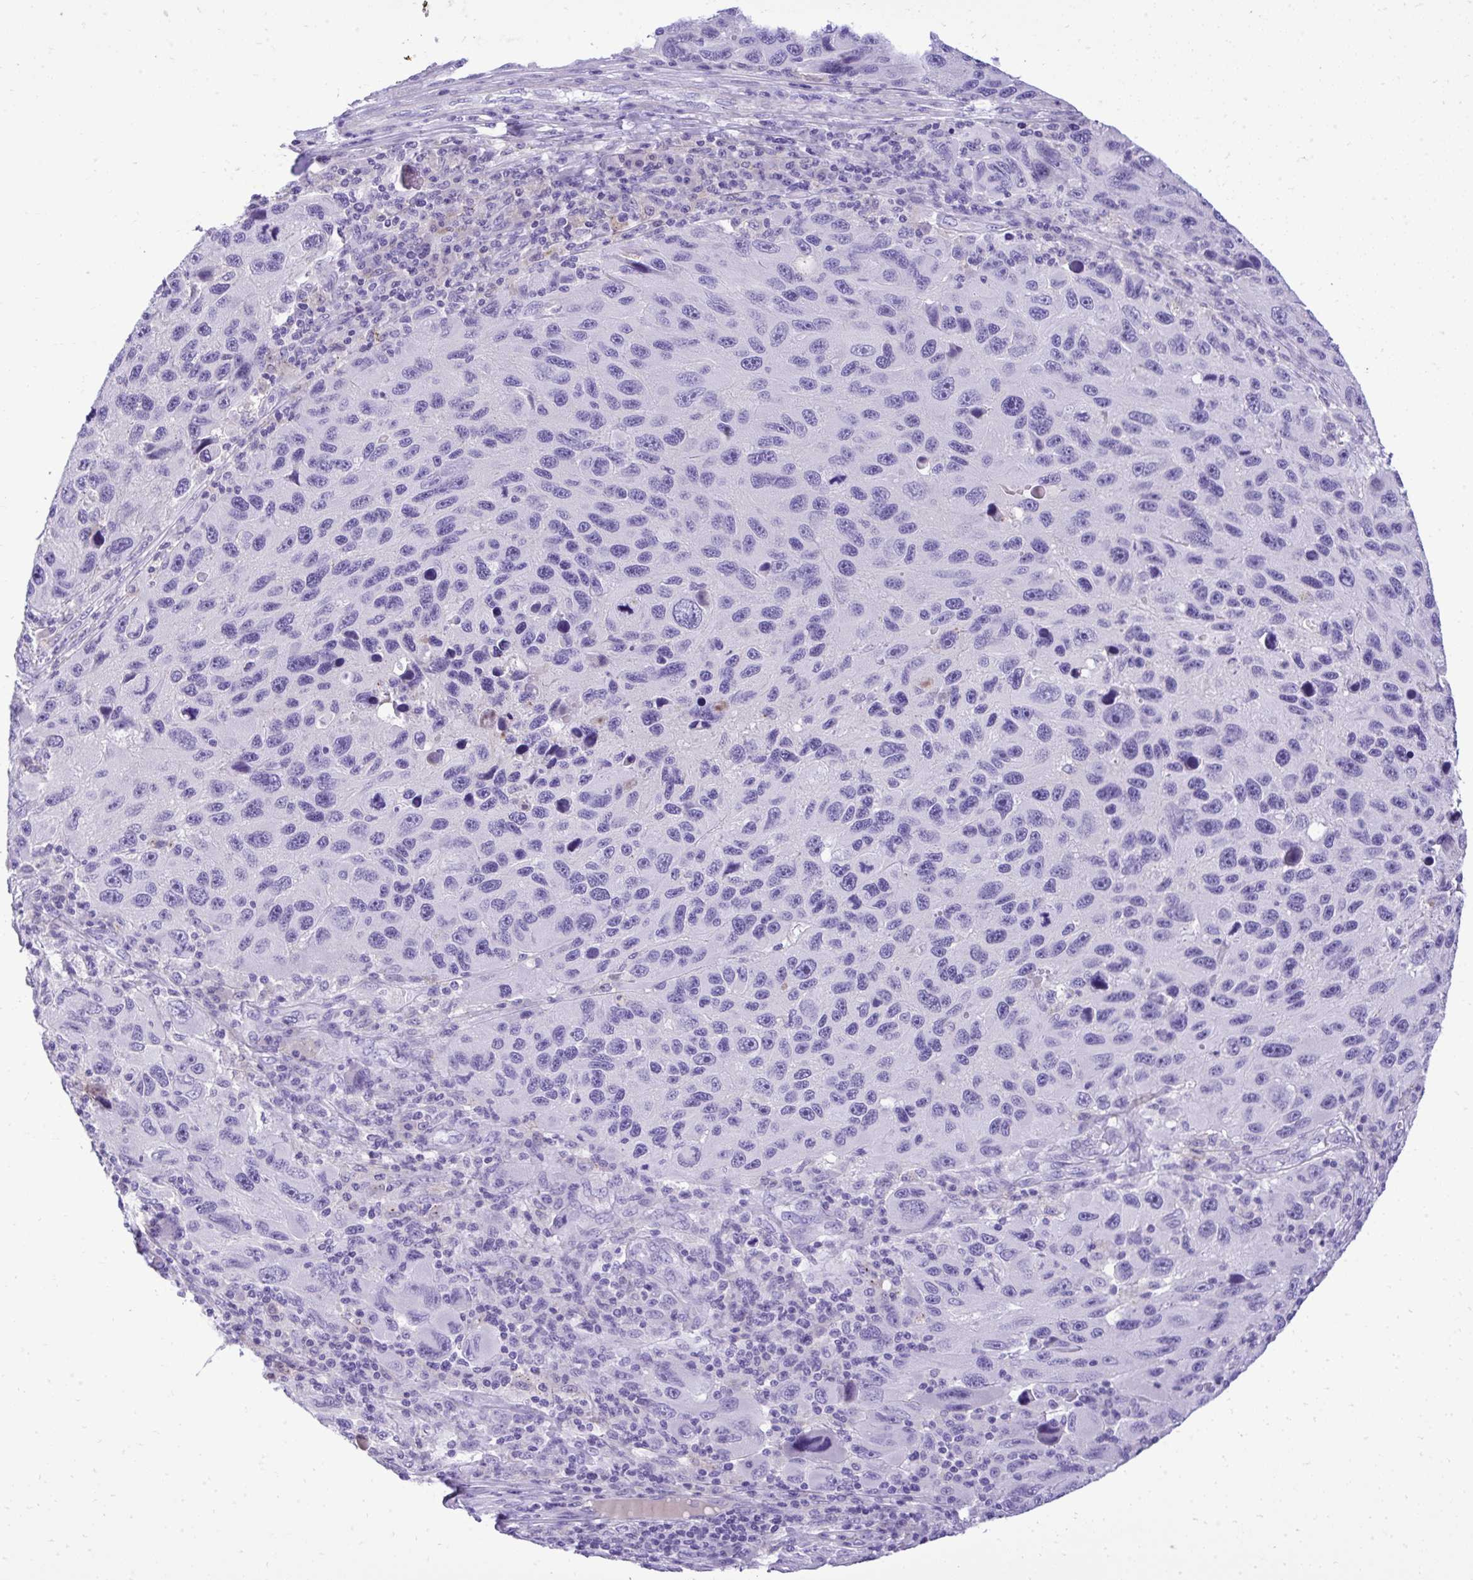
{"staining": {"intensity": "negative", "quantity": "none", "location": "none"}, "tissue": "melanoma", "cell_type": "Tumor cells", "image_type": "cancer", "snomed": [{"axis": "morphology", "description": "Malignant melanoma, NOS"}, {"axis": "topography", "description": "Skin"}], "caption": "Human malignant melanoma stained for a protein using immunohistochemistry (IHC) displays no staining in tumor cells.", "gene": "ST6GALNAC3", "patient": {"sex": "male", "age": 53}}